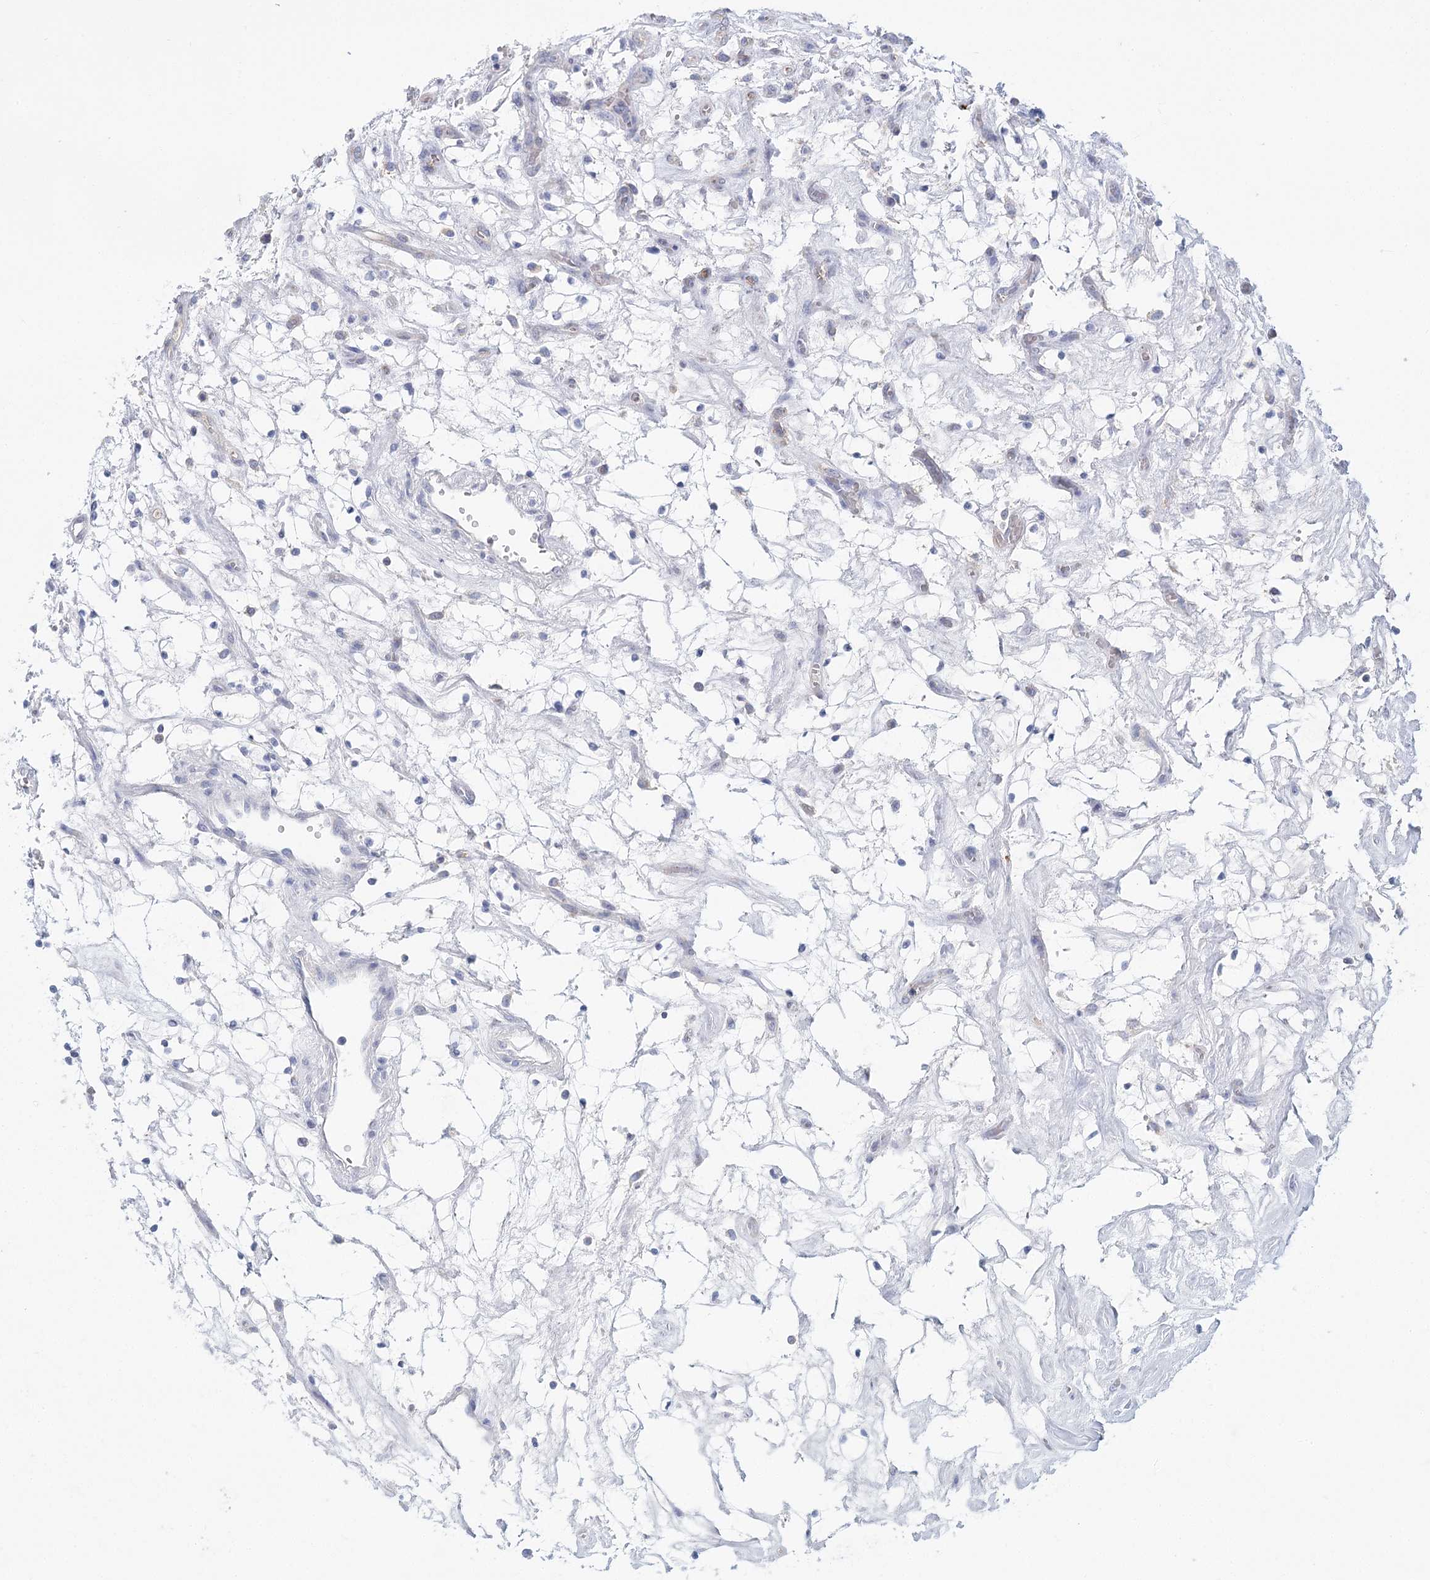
{"staining": {"intensity": "negative", "quantity": "none", "location": "none"}, "tissue": "renal cancer", "cell_type": "Tumor cells", "image_type": "cancer", "snomed": [{"axis": "morphology", "description": "Adenocarcinoma, NOS"}, {"axis": "topography", "description": "Kidney"}], "caption": "Tumor cells are negative for protein expression in human adenocarcinoma (renal).", "gene": "ARHGAP44", "patient": {"sex": "female", "age": 69}}